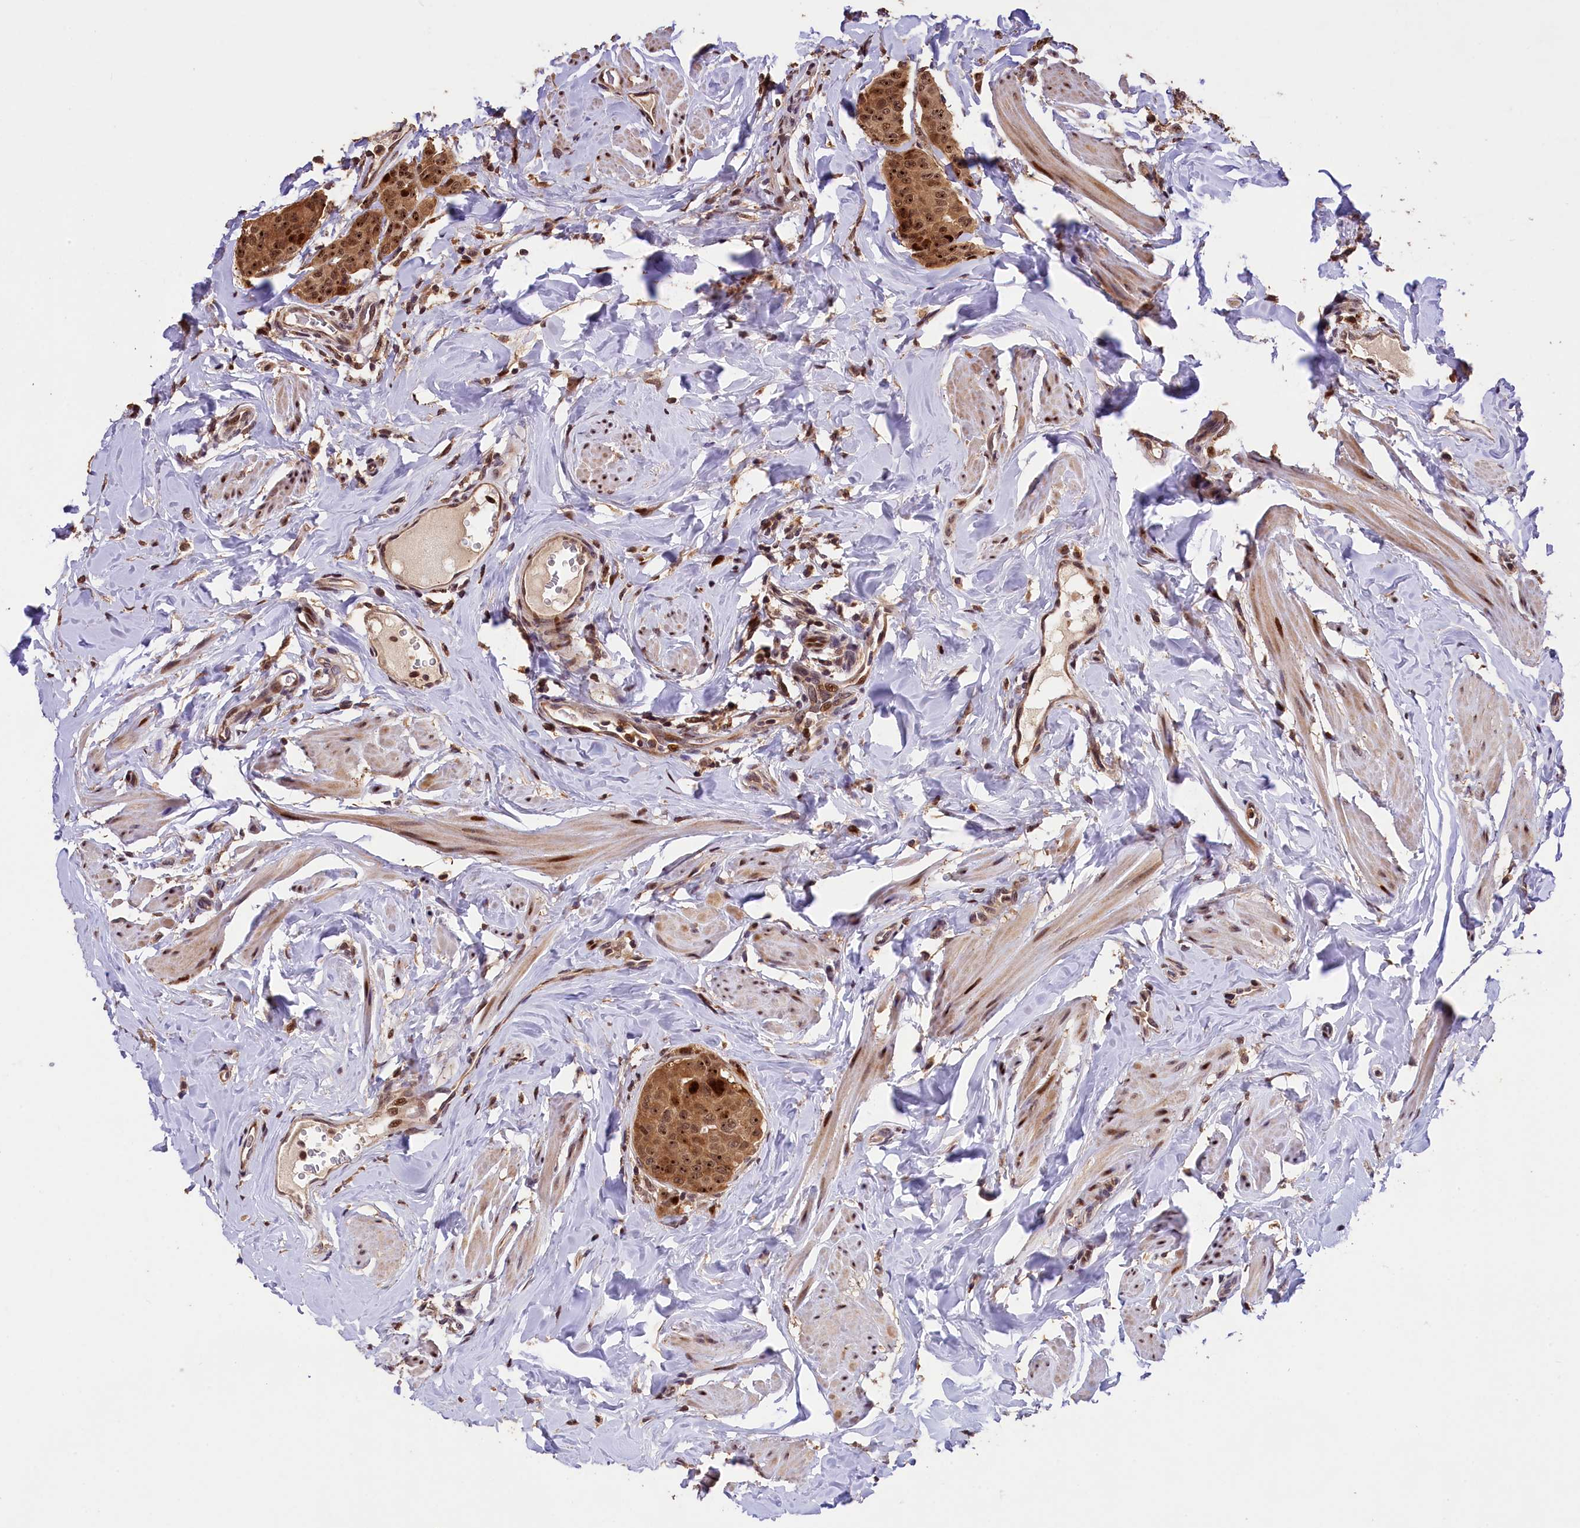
{"staining": {"intensity": "moderate", "quantity": ">75%", "location": "cytoplasmic/membranous,nuclear"}, "tissue": "breast cancer", "cell_type": "Tumor cells", "image_type": "cancer", "snomed": [{"axis": "morphology", "description": "Duct carcinoma"}, {"axis": "topography", "description": "Breast"}], "caption": "IHC (DAB) staining of human invasive ductal carcinoma (breast) exhibits moderate cytoplasmic/membranous and nuclear protein staining in approximately >75% of tumor cells. Nuclei are stained in blue.", "gene": "PHAF1", "patient": {"sex": "female", "age": 40}}